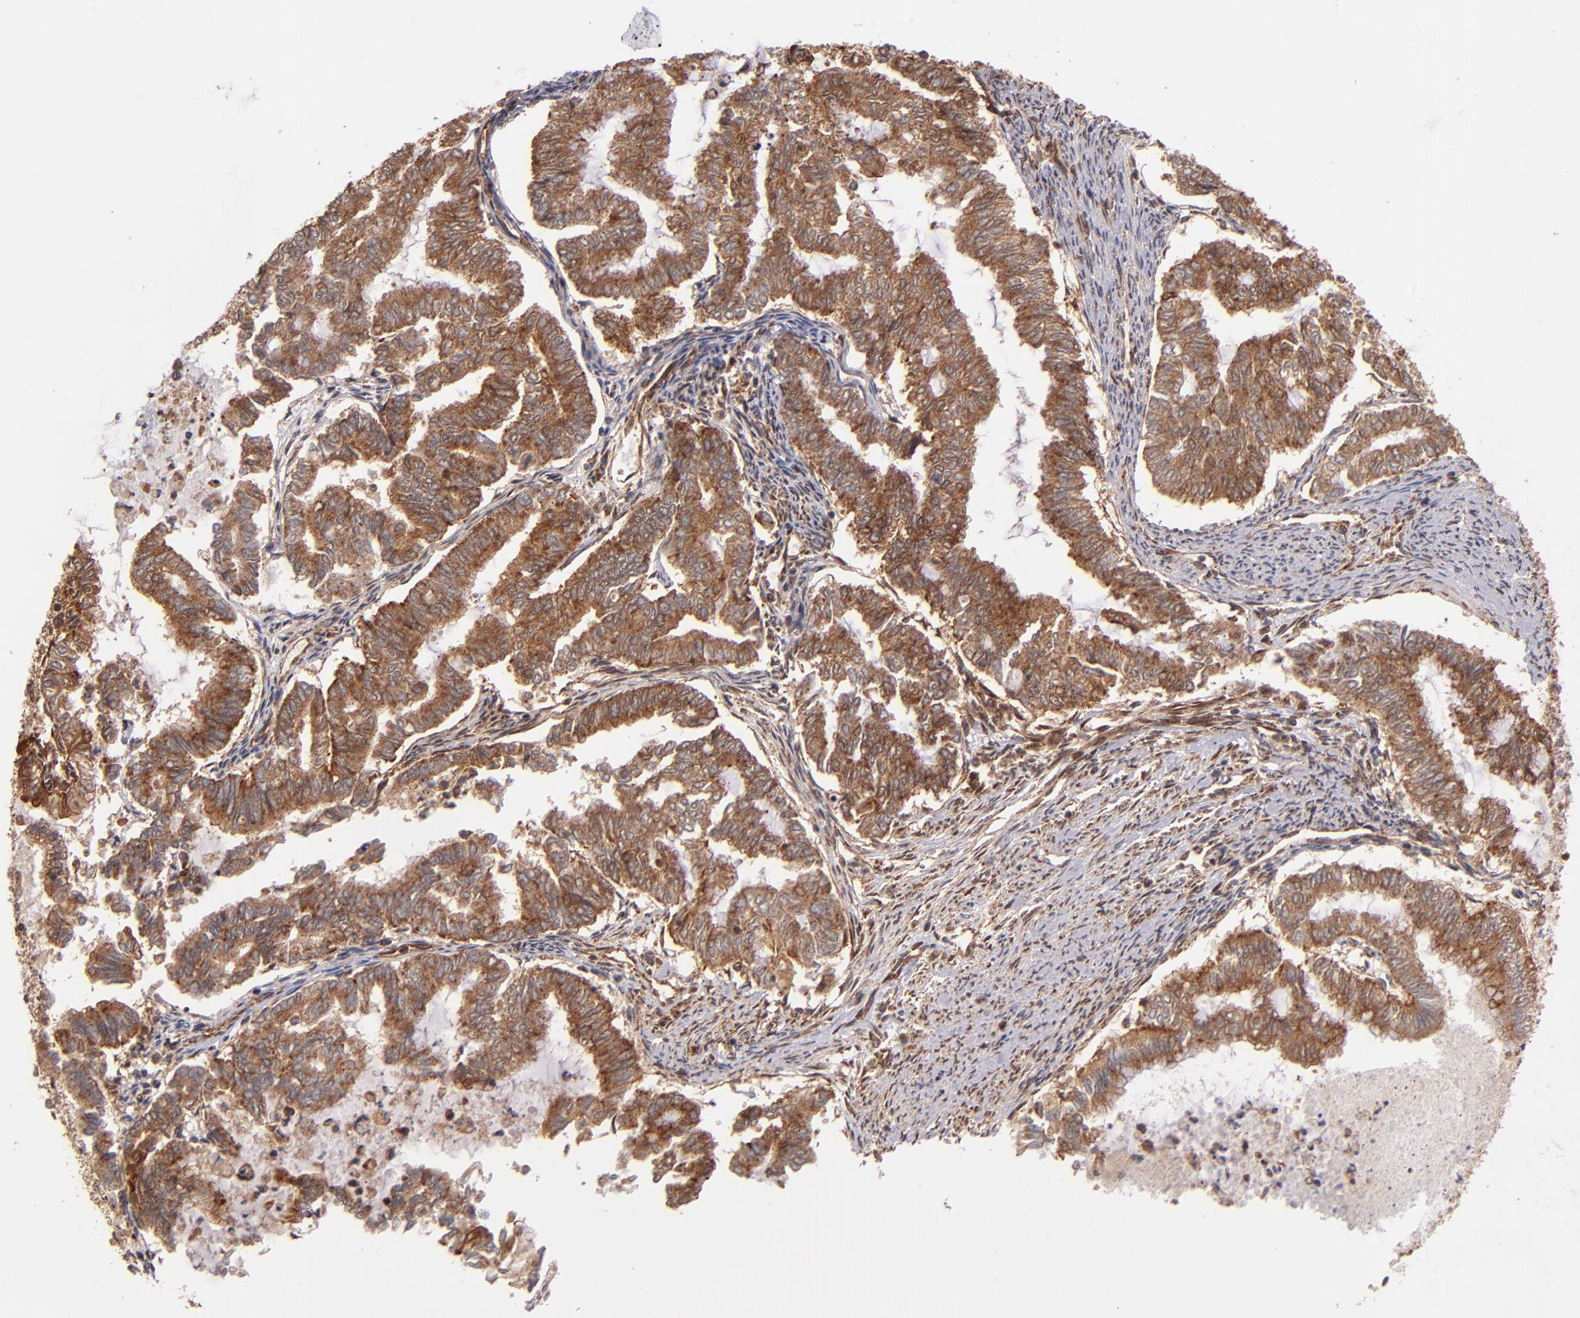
{"staining": {"intensity": "strong", "quantity": ">75%", "location": "cytoplasmic/membranous"}, "tissue": "endometrial cancer", "cell_type": "Tumor cells", "image_type": "cancer", "snomed": [{"axis": "morphology", "description": "Adenocarcinoma, NOS"}, {"axis": "topography", "description": "Endometrium"}], "caption": "Approximately >75% of tumor cells in human endometrial adenocarcinoma show strong cytoplasmic/membranous protein expression as visualized by brown immunohistochemical staining.", "gene": "STX8", "patient": {"sex": "female", "age": 79}}